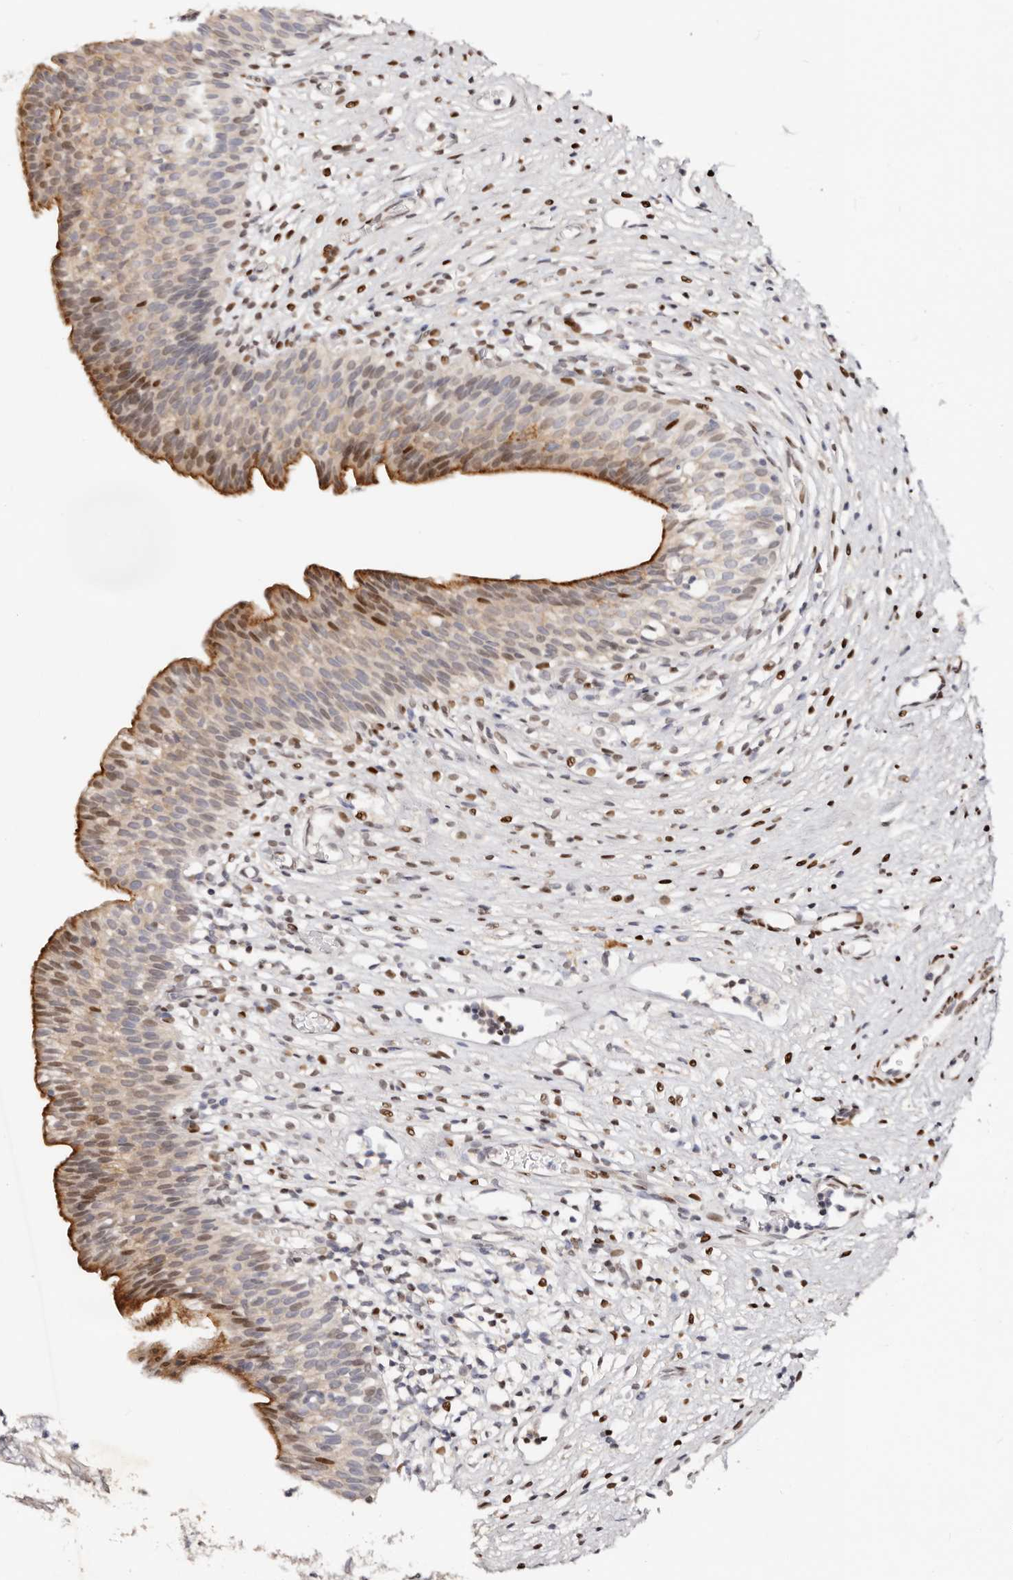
{"staining": {"intensity": "strong", "quantity": "<25%", "location": "cytoplasmic/membranous,nuclear"}, "tissue": "urinary bladder", "cell_type": "Urothelial cells", "image_type": "normal", "snomed": [{"axis": "morphology", "description": "Normal tissue, NOS"}, {"axis": "topography", "description": "Urinary bladder"}], "caption": "Urothelial cells demonstrate medium levels of strong cytoplasmic/membranous,nuclear staining in about <25% of cells in unremarkable urinary bladder. (Stains: DAB (3,3'-diaminobenzidine) in brown, nuclei in blue, Microscopy: brightfield microscopy at high magnification).", "gene": "IQGAP3", "patient": {"sex": "male", "age": 1}}